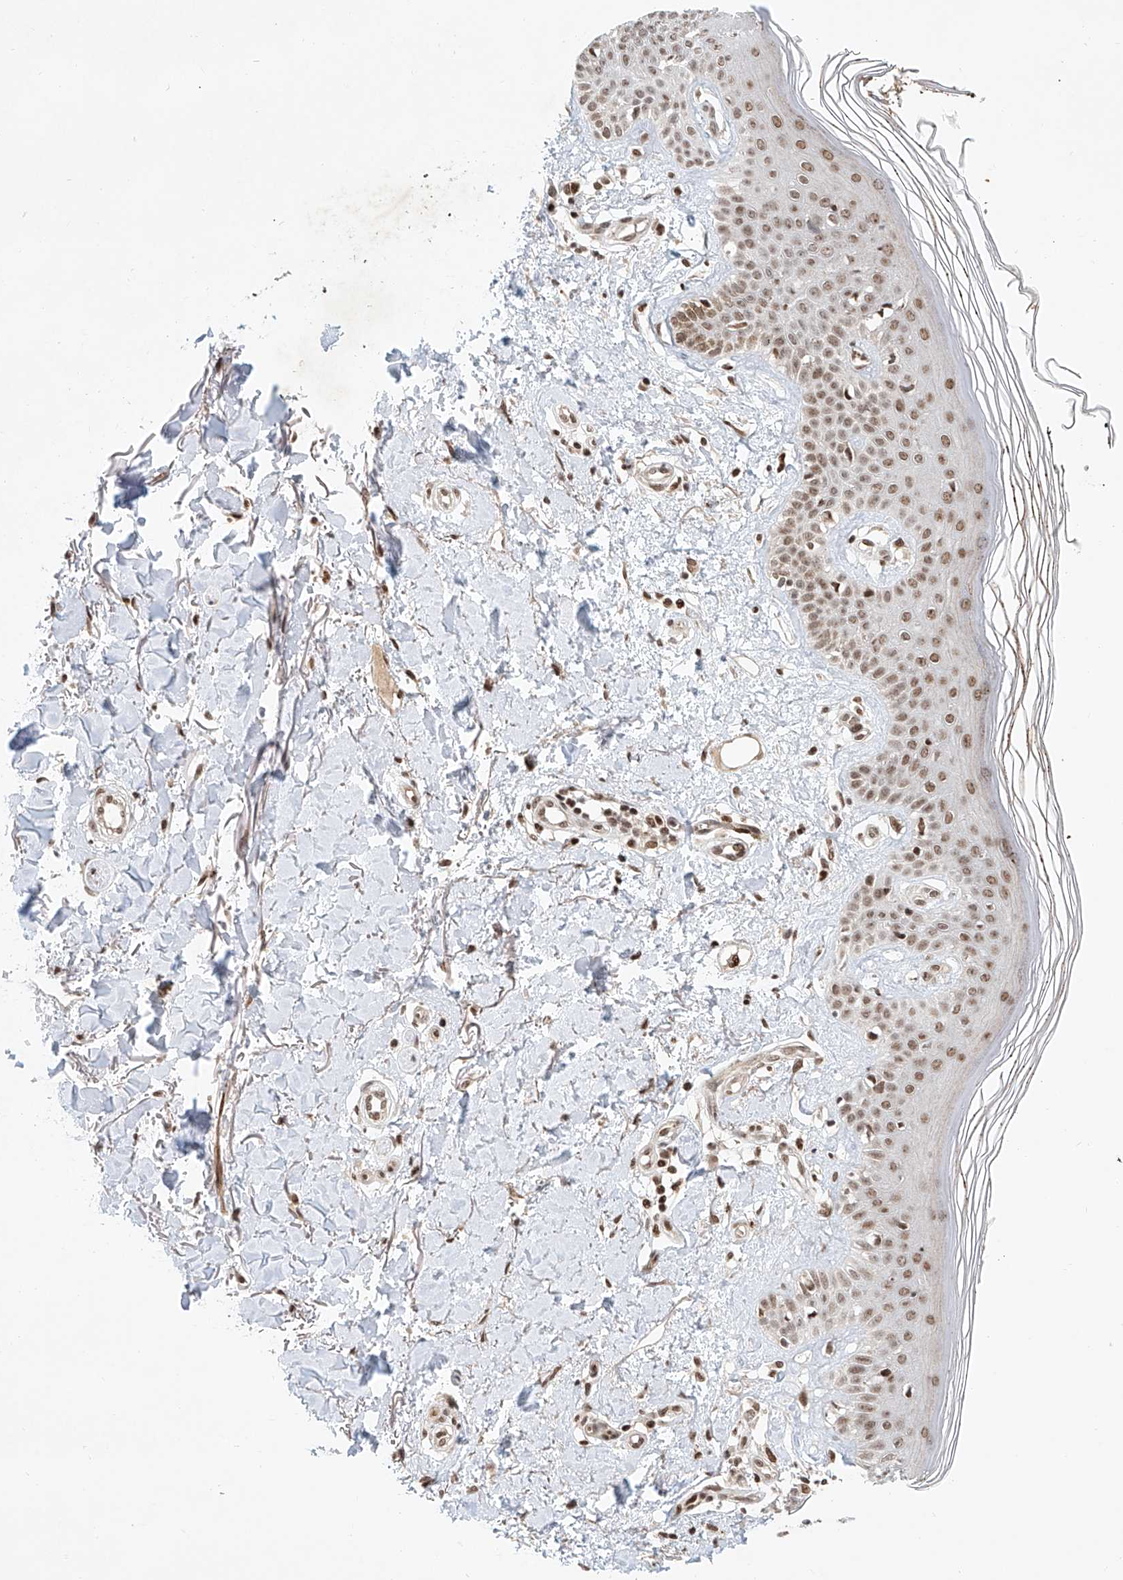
{"staining": {"intensity": "moderate", "quantity": ">75%", "location": "nuclear"}, "tissue": "skin", "cell_type": "Fibroblasts", "image_type": "normal", "snomed": [{"axis": "morphology", "description": "Normal tissue, NOS"}, {"axis": "topography", "description": "Skin"}], "caption": "Moderate nuclear positivity is appreciated in about >75% of fibroblasts in normal skin. Nuclei are stained in blue.", "gene": "ZNF470", "patient": {"sex": "female", "age": 64}}